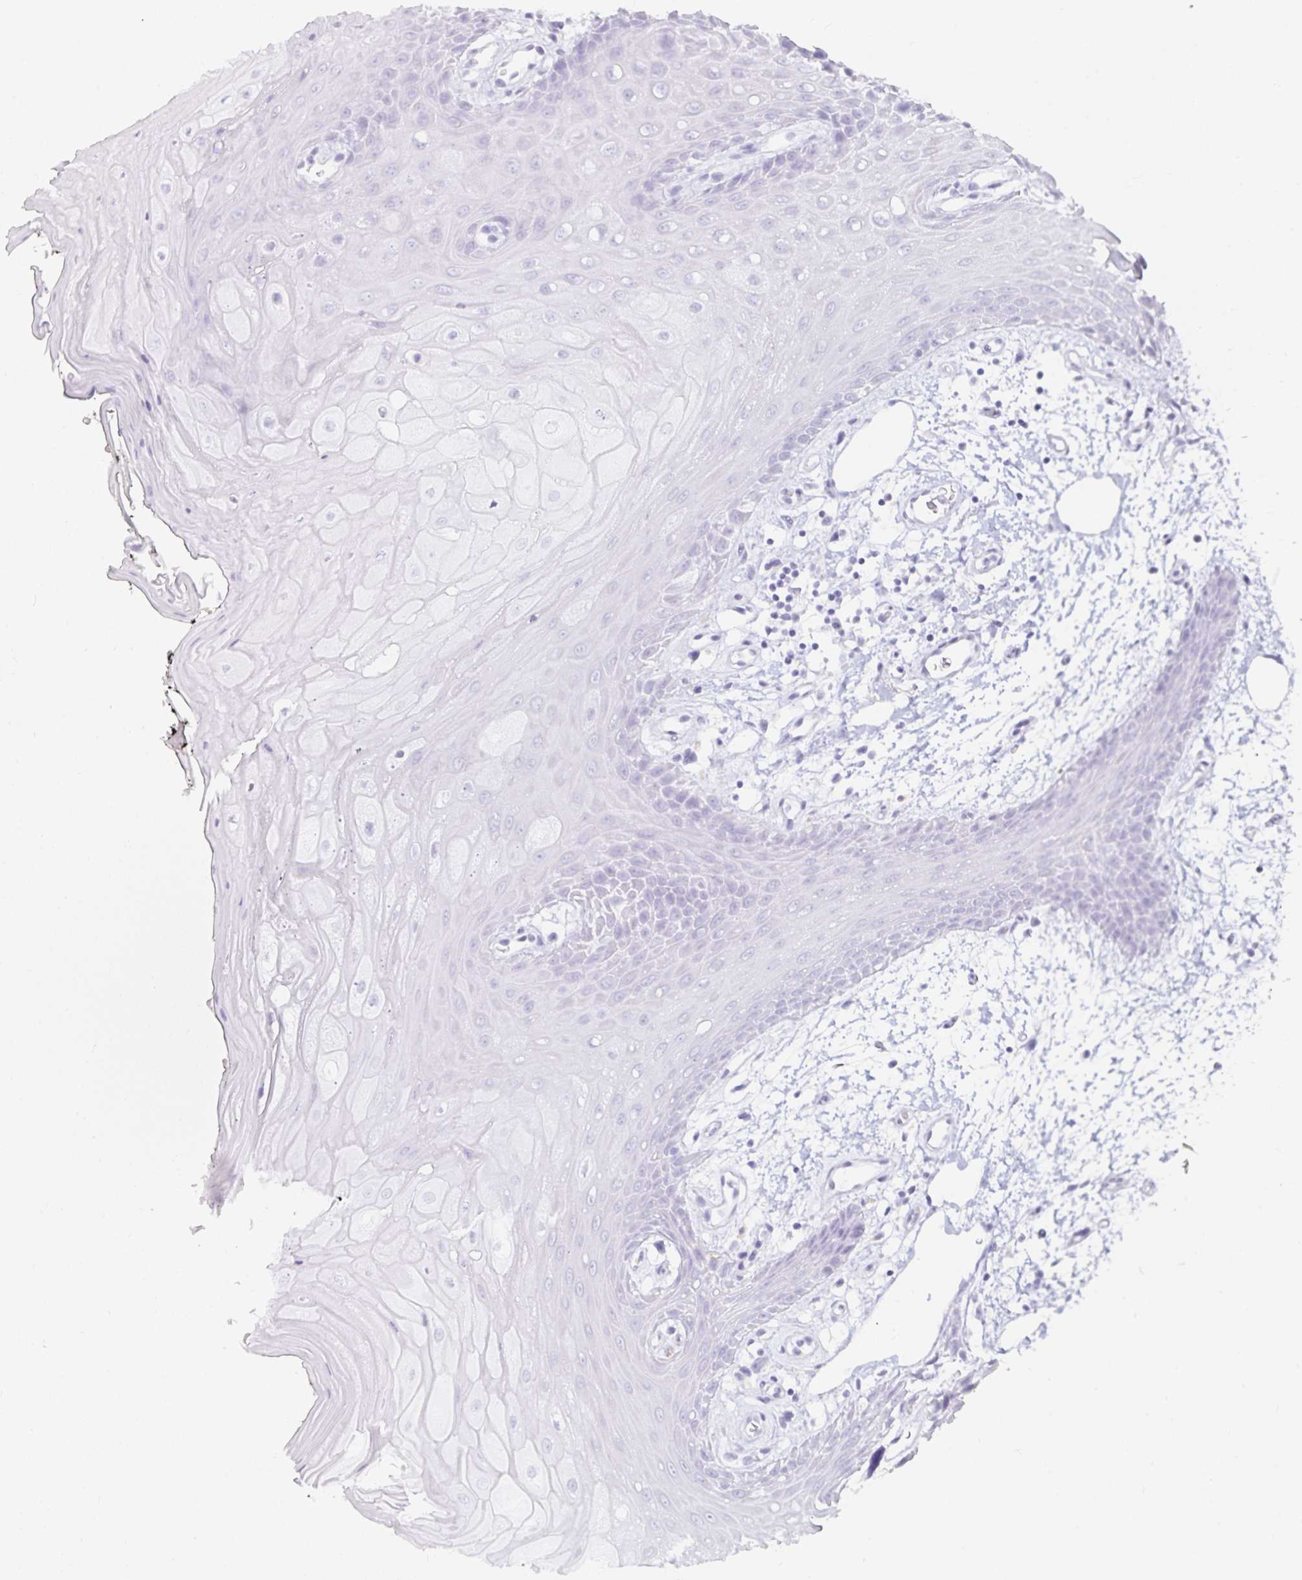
{"staining": {"intensity": "negative", "quantity": "none", "location": "none"}, "tissue": "oral mucosa", "cell_type": "Squamous epithelial cells", "image_type": "normal", "snomed": [{"axis": "morphology", "description": "Normal tissue, NOS"}, {"axis": "topography", "description": "Oral tissue"}, {"axis": "topography", "description": "Tounge, NOS"}], "caption": "Immunohistochemistry of unremarkable human oral mucosa displays no expression in squamous epithelial cells.", "gene": "GP2", "patient": {"sex": "female", "age": 59}}